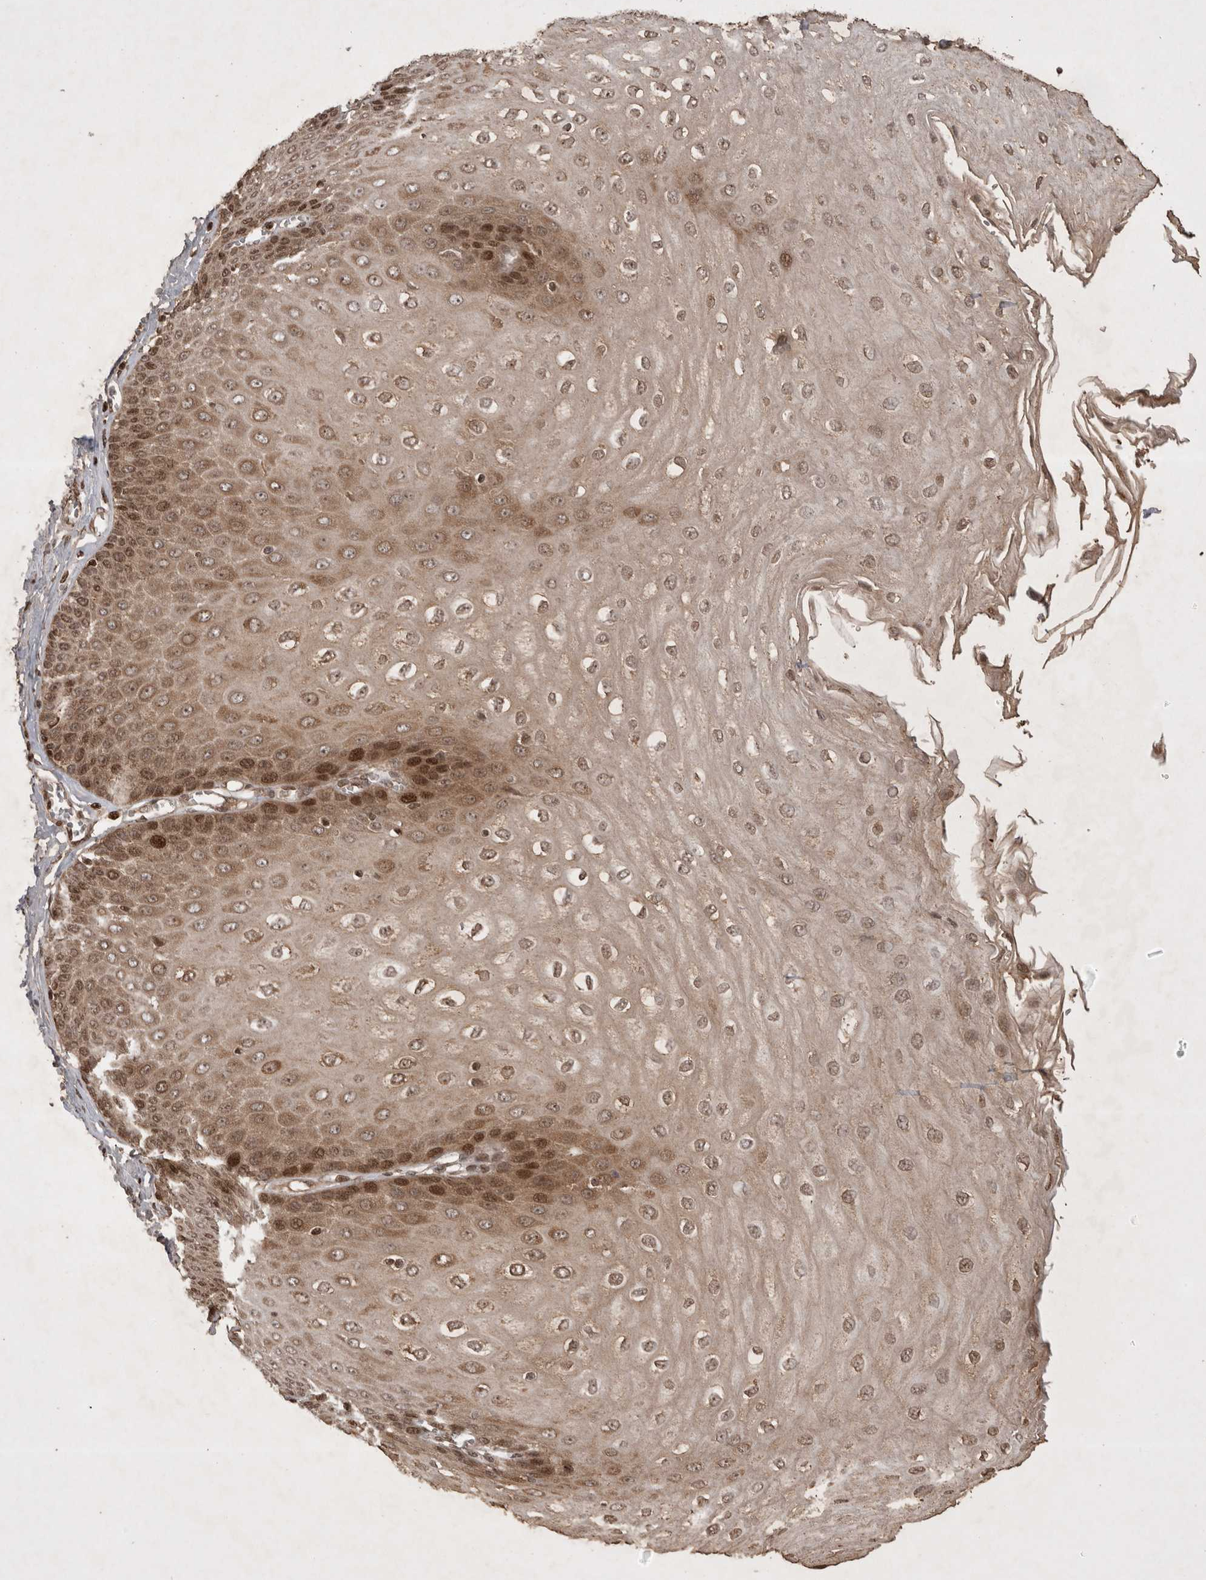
{"staining": {"intensity": "moderate", "quantity": "25%-75%", "location": "cytoplasmic/membranous"}, "tissue": "esophagus", "cell_type": "Squamous epithelial cells", "image_type": "normal", "snomed": [{"axis": "morphology", "description": "Normal tissue, NOS"}, {"axis": "topography", "description": "Esophagus"}], "caption": "Protein staining of normal esophagus demonstrates moderate cytoplasmic/membranous staining in about 25%-75% of squamous epithelial cells. The protein is stained brown, and the nuclei are stained in blue (DAB IHC with brightfield microscopy, high magnification).", "gene": "FAM221A", "patient": {"sex": "male", "age": 60}}